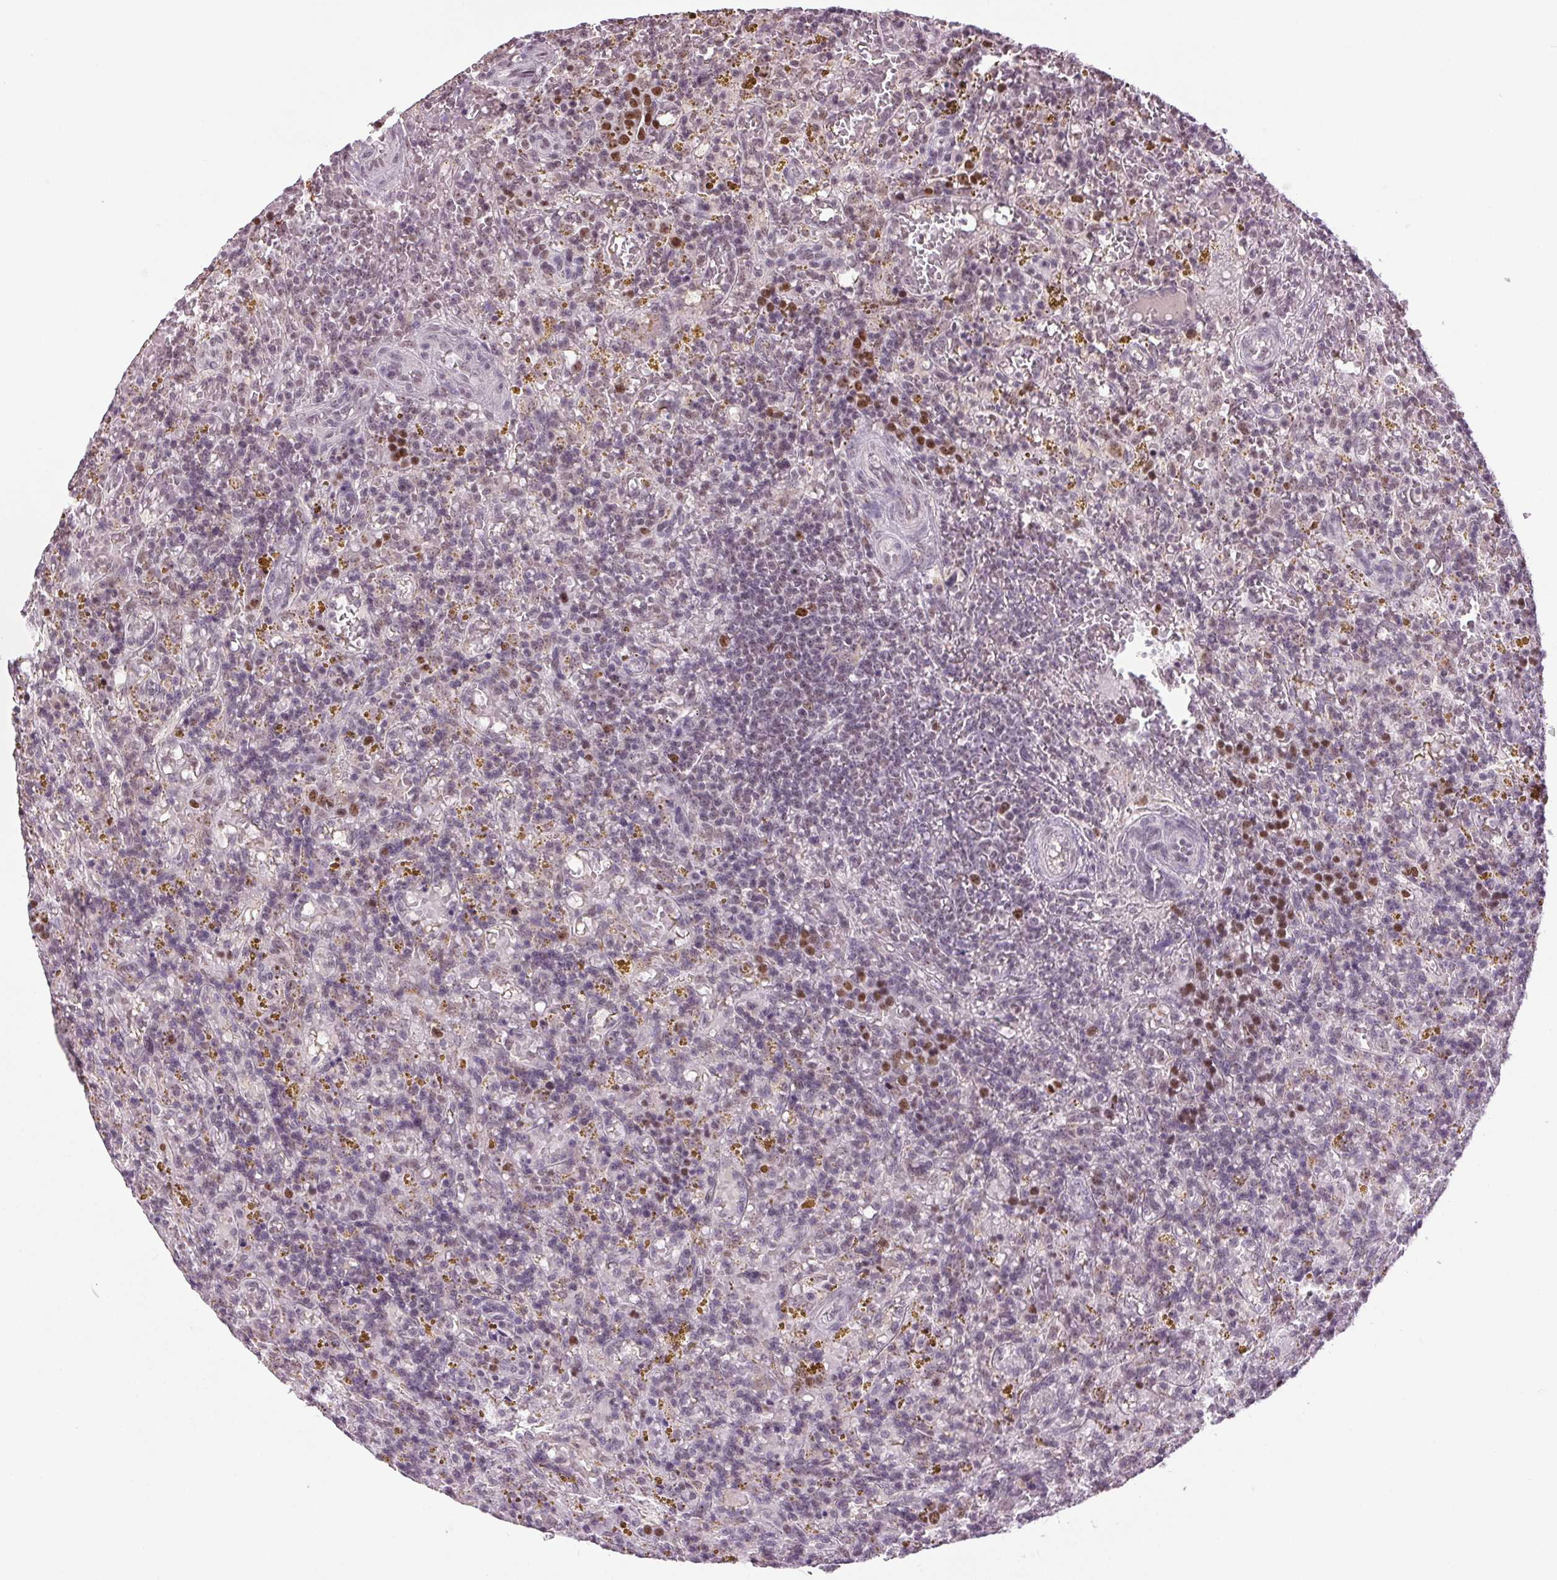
{"staining": {"intensity": "moderate", "quantity": "<25%", "location": "nuclear"}, "tissue": "lymphoma", "cell_type": "Tumor cells", "image_type": "cancer", "snomed": [{"axis": "morphology", "description": "Malignant lymphoma, non-Hodgkin's type, Low grade"}, {"axis": "topography", "description": "Spleen"}], "caption": "IHC (DAB (3,3'-diaminobenzidine)) staining of human low-grade malignant lymphoma, non-Hodgkin's type displays moderate nuclear protein positivity in about <25% of tumor cells.", "gene": "SMIM6", "patient": {"sex": "female", "age": 65}}